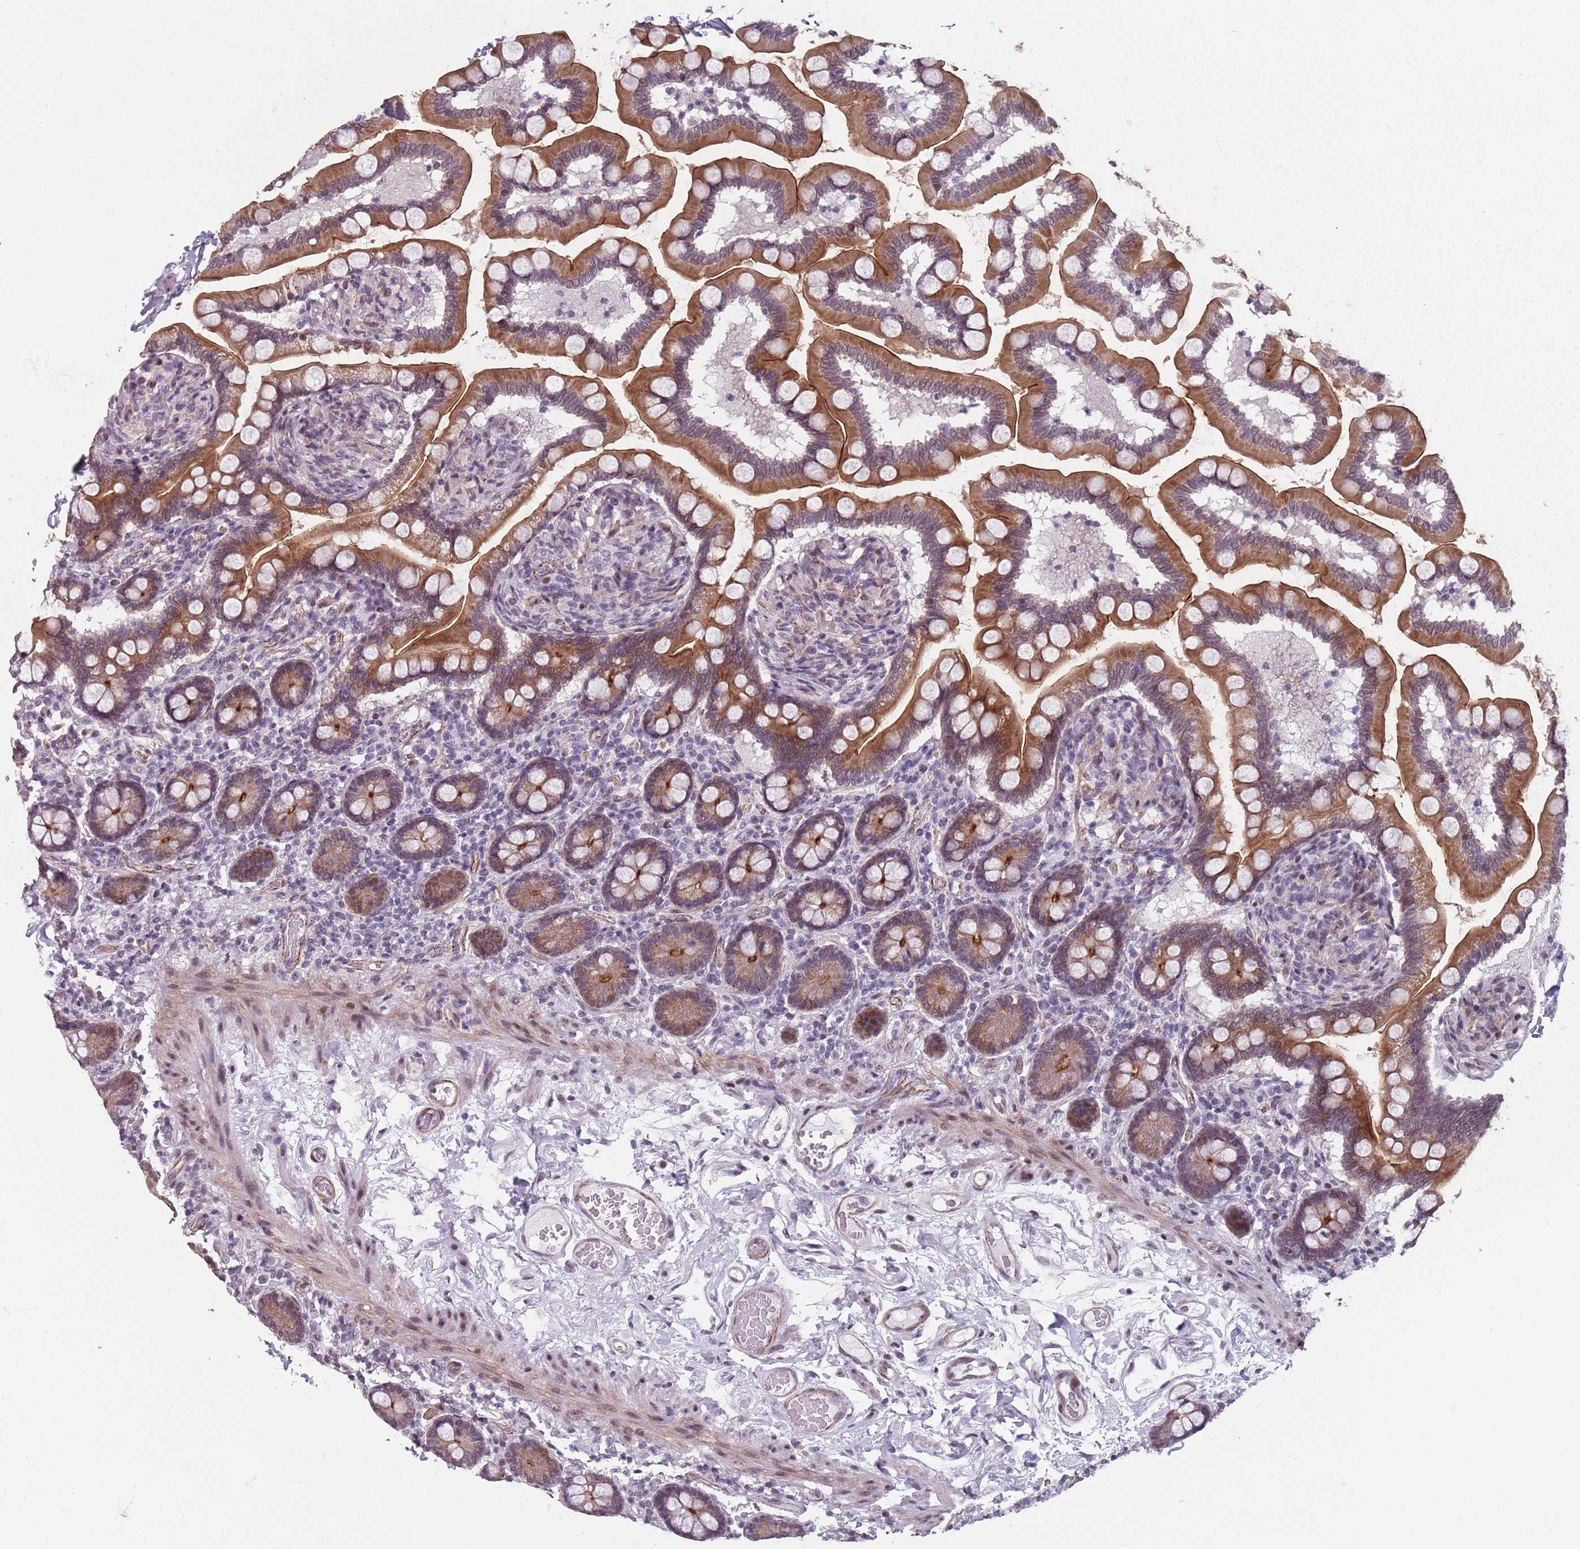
{"staining": {"intensity": "moderate", "quantity": ">75%", "location": "cytoplasmic/membranous"}, "tissue": "small intestine", "cell_type": "Glandular cells", "image_type": "normal", "snomed": [{"axis": "morphology", "description": "Normal tissue, NOS"}, {"axis": "topography", "description": "Small intestine"}], "caption": "Immunohistochemical staining of benign small intestine displays >75% levels of moderate cytoplasmic/membranous protein expression in about >75% of glandular cells.", "gene": "TMC4", "patient": {"sex": "female", "age": 64}}